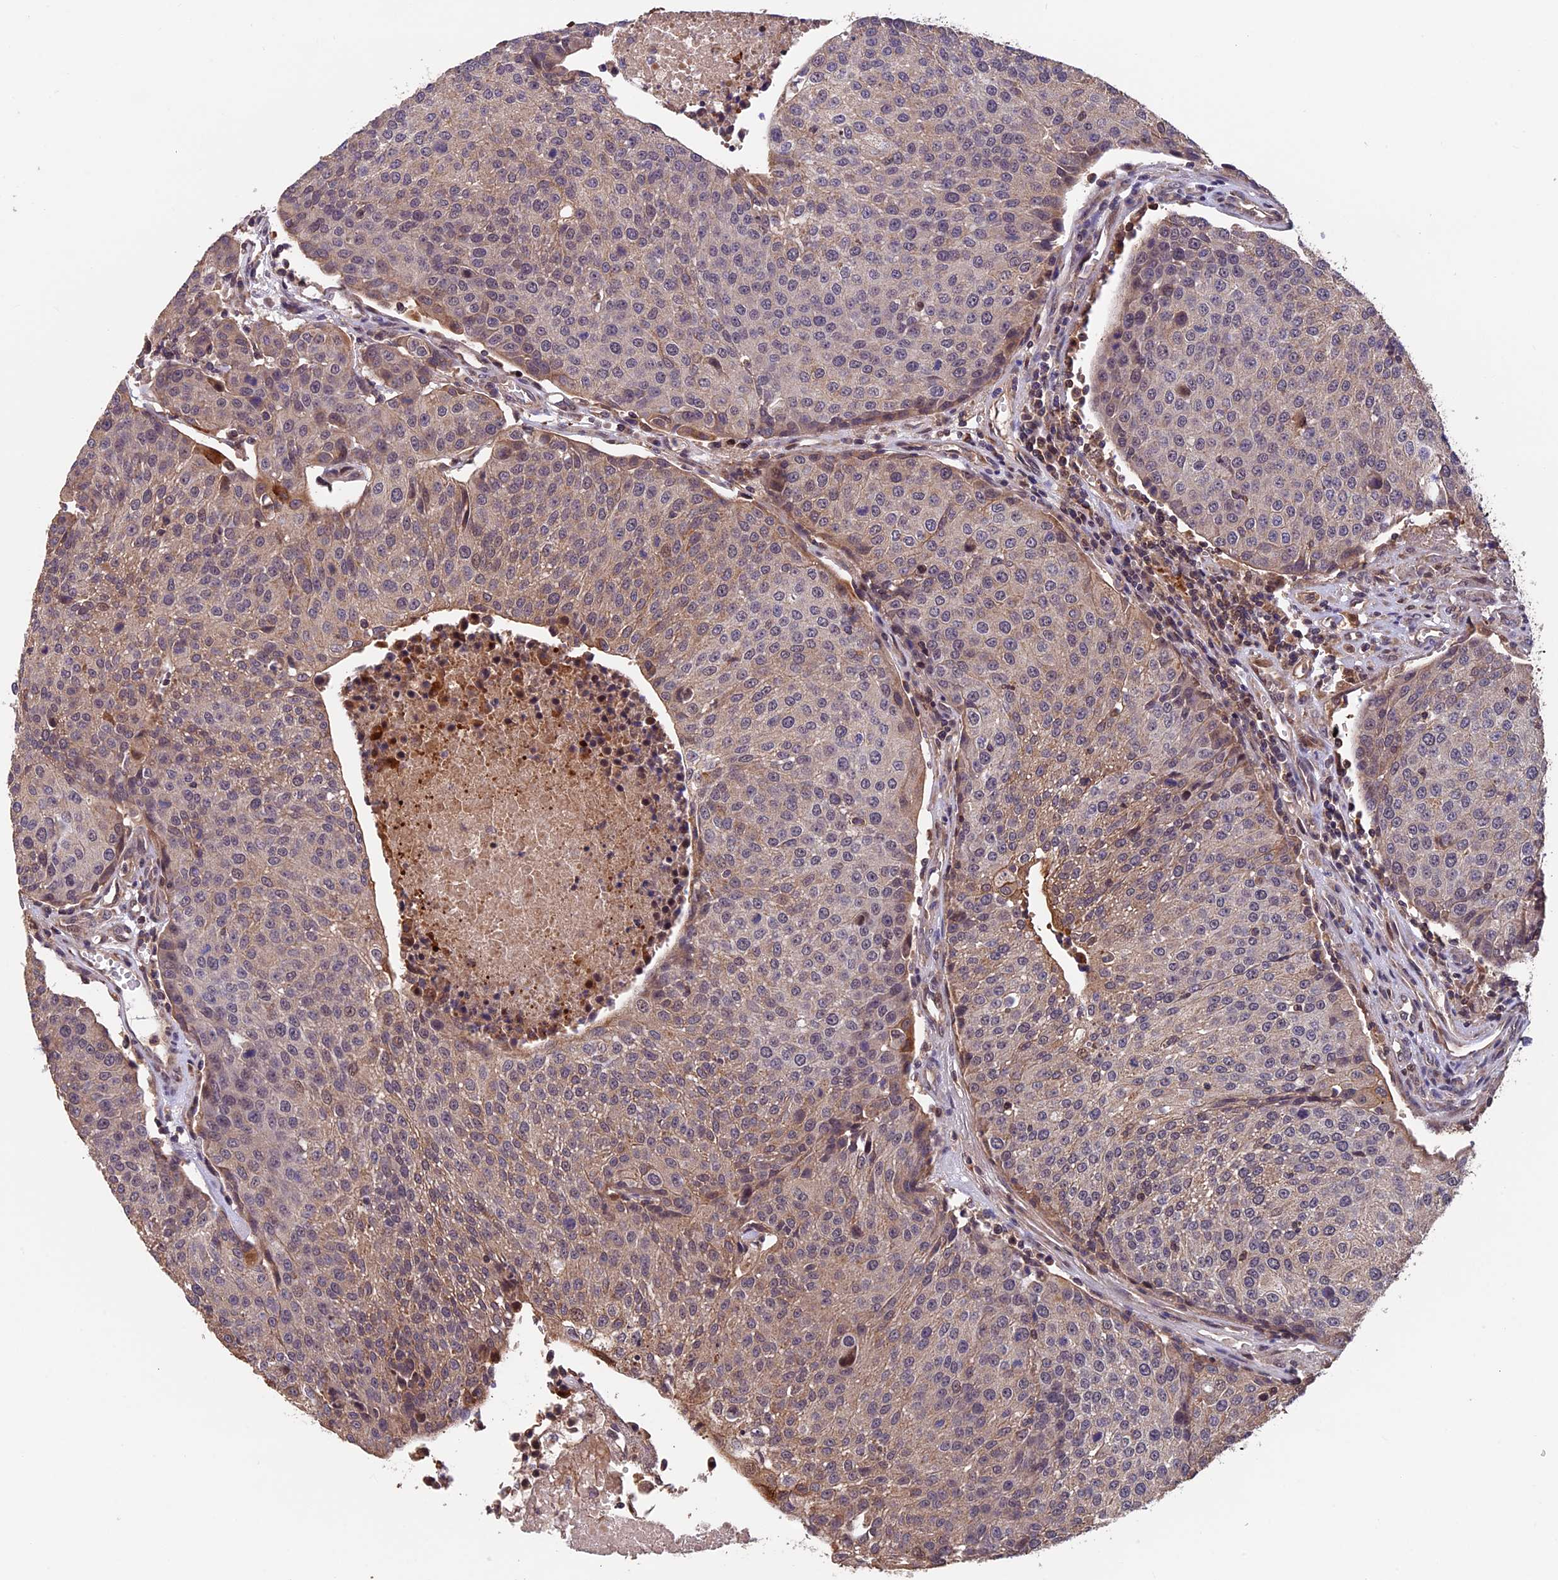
{"staining": {"intensity": "weak", "quantity": "25%-75%", "location": "cytoplasmic/membranous"}, "tissue": "urothelial cancer", "cell_type": "Tumor cells", "image_type": "cancer", "snomed": [{"axis": "morphology", "description": "Urothelial carcinoma, High grade"}, {"axis": "topography", "description": "Urinary bladder"}], "caption": "Human urothelial cancer stained with a protein marker reveals weak staining in tumor cells.", "gene": "PKD2L2", "patient": {"sex": "female", "age": 85}}